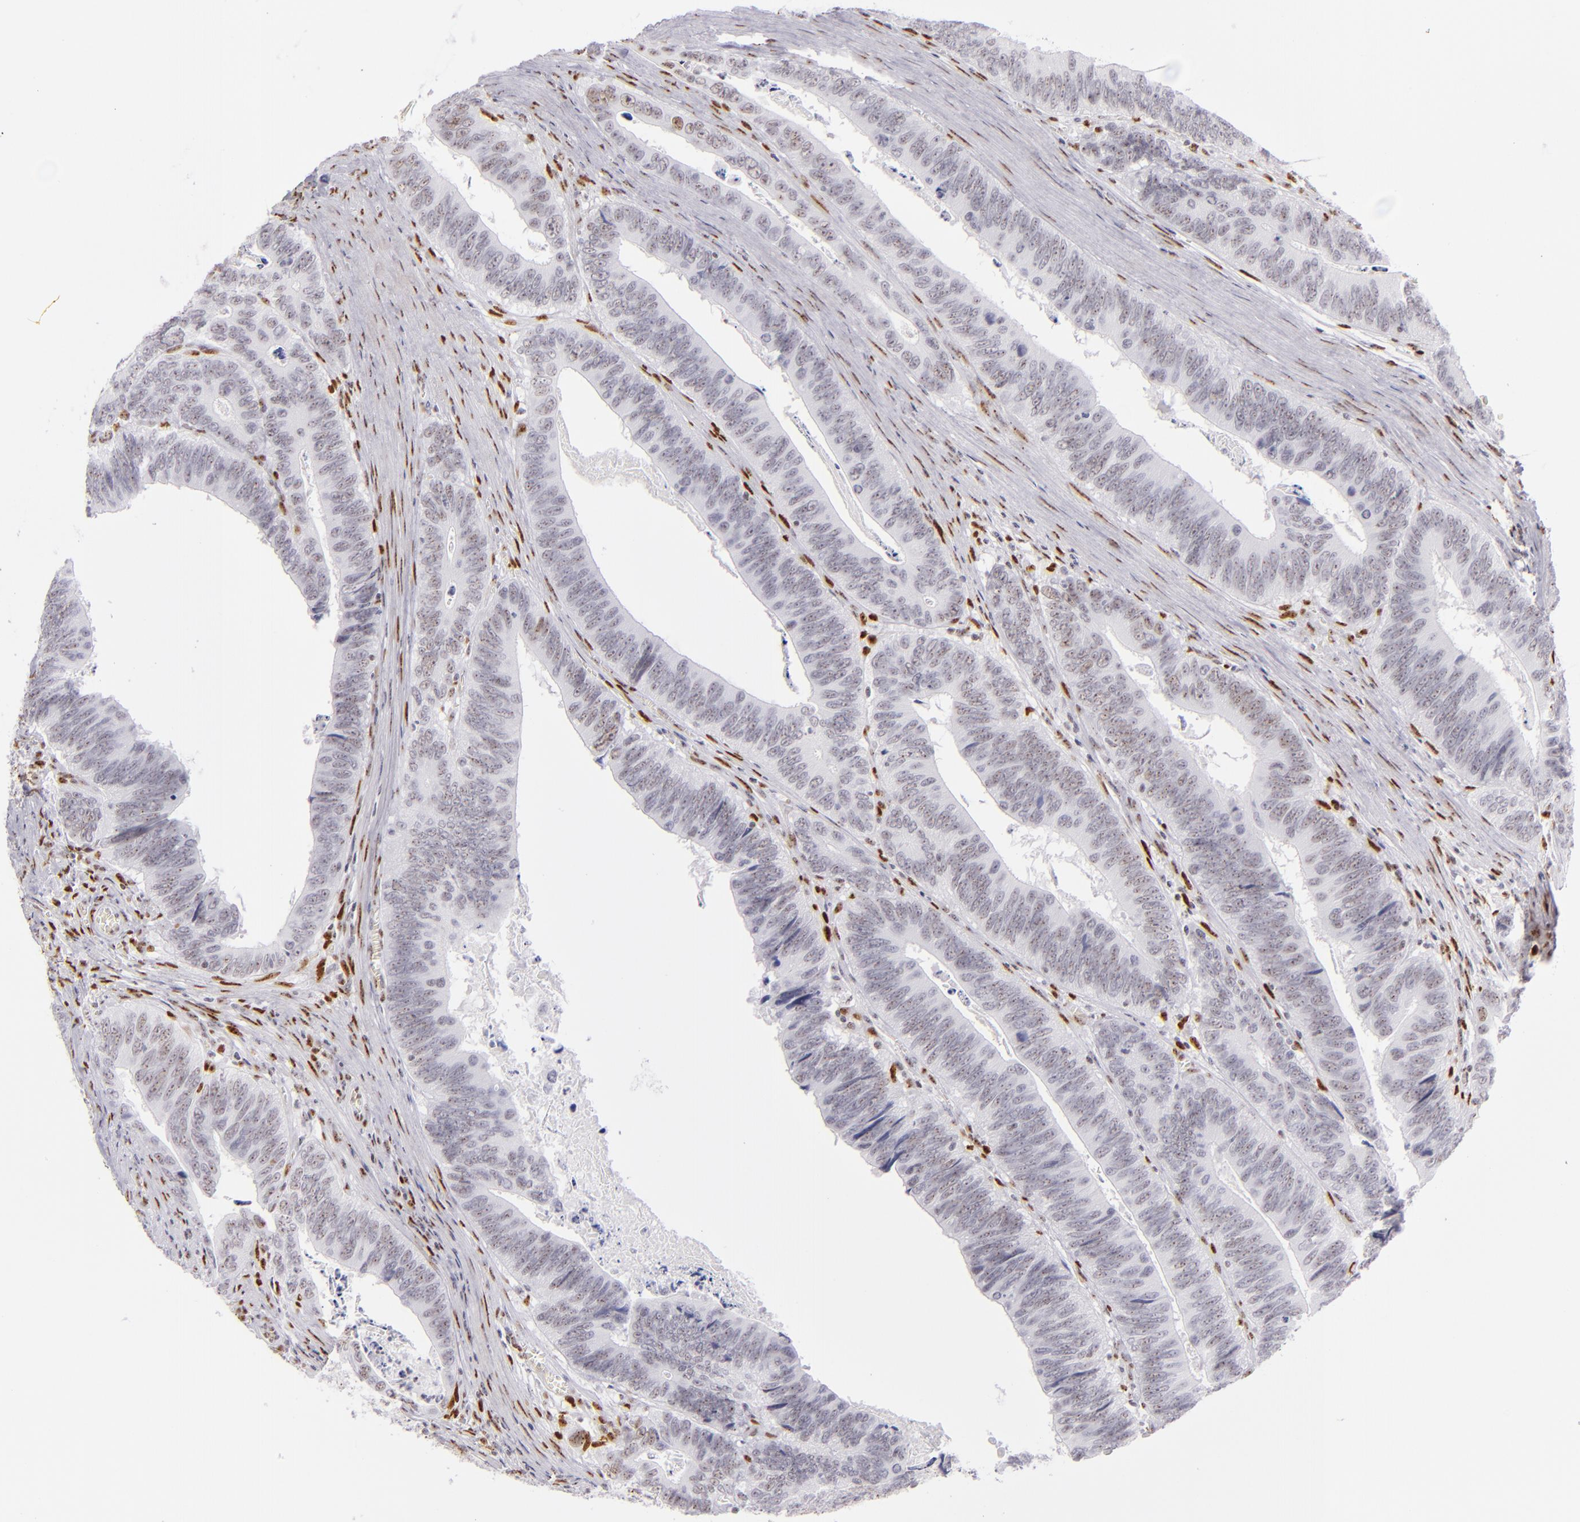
{"staining": {"intensity": "weak", "quantity": "<25%", "location": "nuclear"}, "tissue": "colorectal cancer", "cell_type": "Tumor cells", "image_type": "cancer", "snomed": [{"axis": "morphology", "description": "Adenocarcinoma, NOS"}, {"axis": "topography", "description": "Colon"}], "caption": "The photomicrograph demonstrates no staining of tumor cells in colorectal adenocarcinoma.", "gene": "TOP3A", "patient": {"sex": "male", "age": 72}}